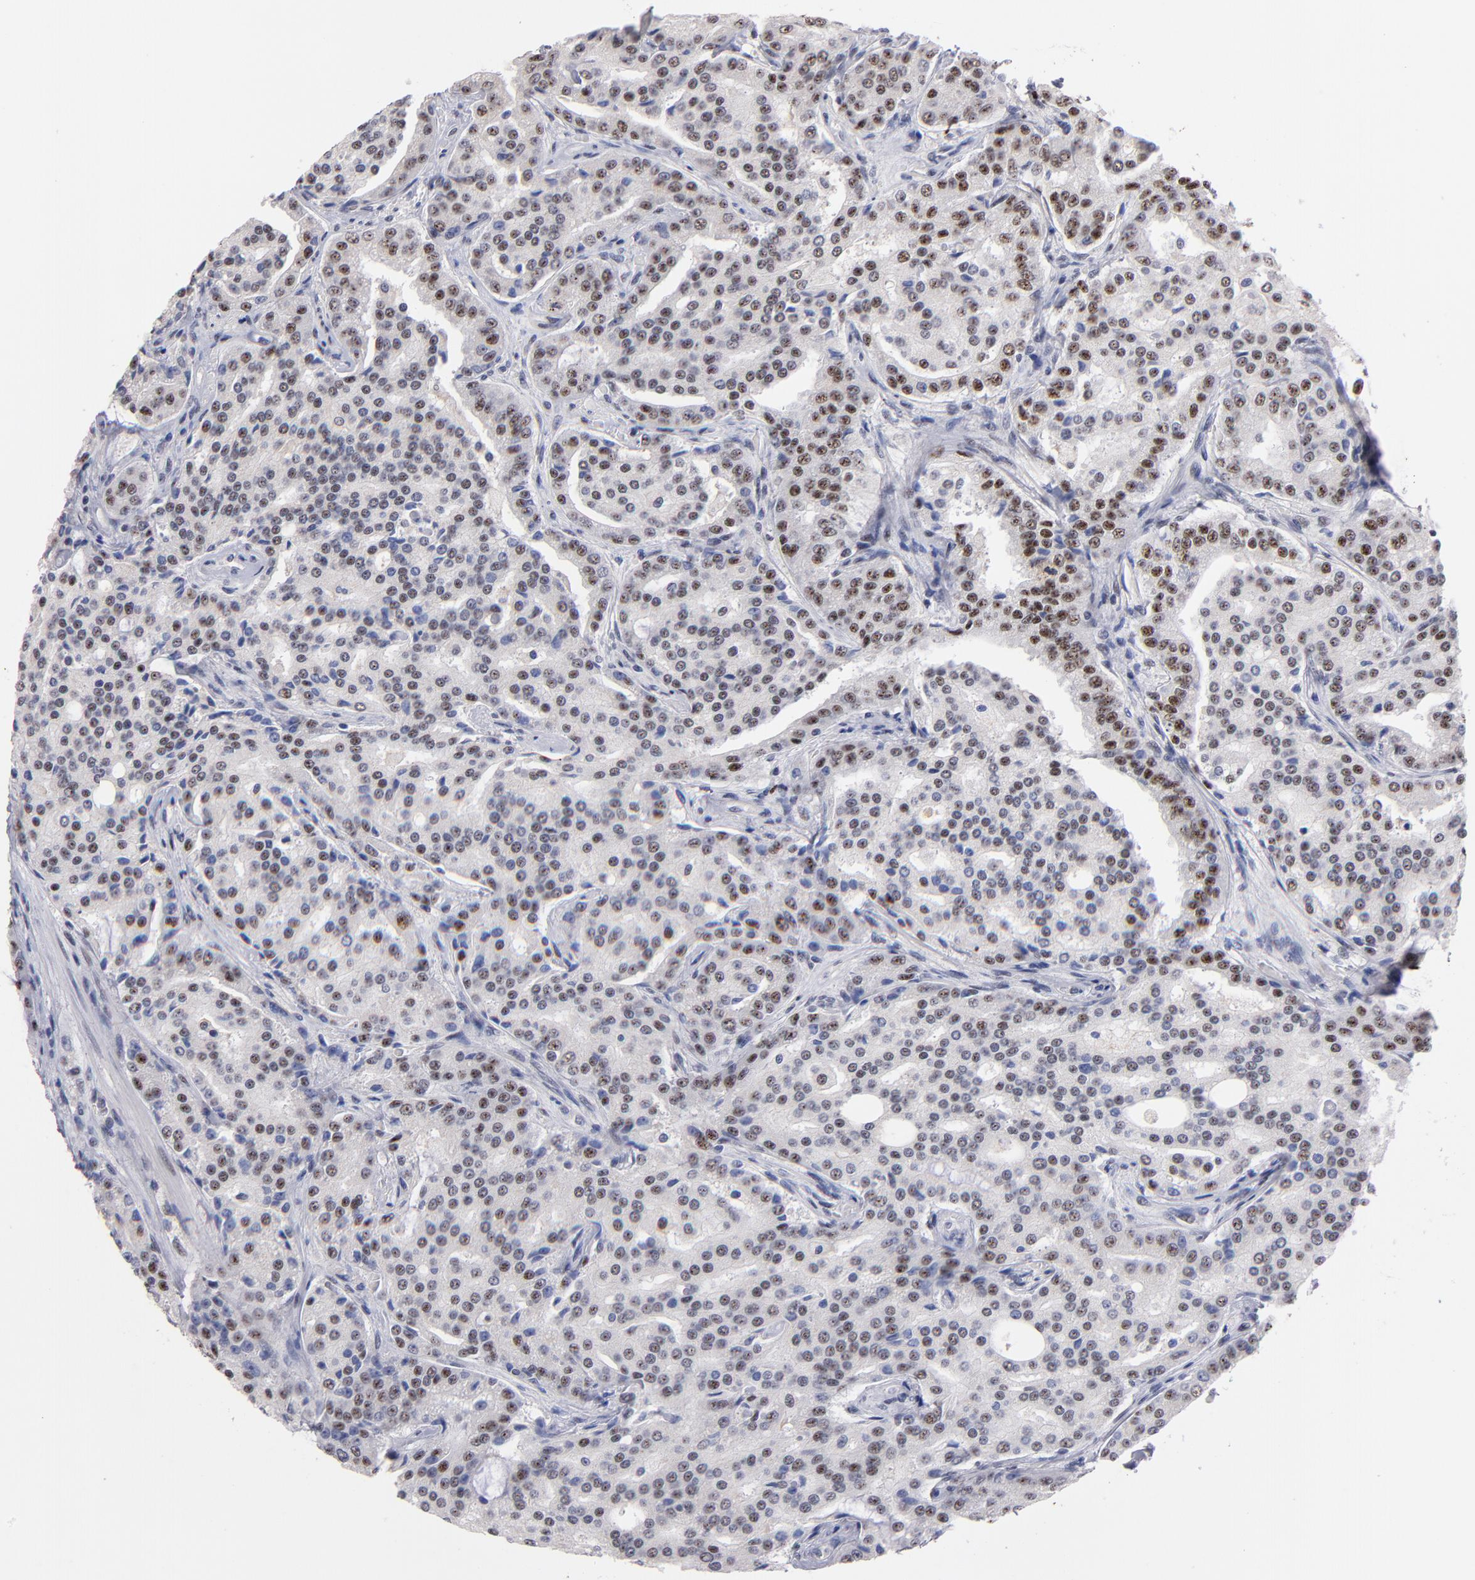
{"staining": {"intensity": "moderate", "quantity": "25%-75%", "location": "nuclear"}, "tissue": "prostate cancer", "cell_type": "Tumor cells", "image_type": "cancer", "snomed": [{"axis": "morphology", "description": "Adenocarcinoma, High grade"}, {"axis": "topography", "description": "Prostate"}], "caption": "Immunohistochemistry (DAB) staining of human prostate adenocarcinoma (high-grade) exhibits moderate nuclear protein staining in about 25%-75% of tumor cells.", "gene": "RAF1", "patient": {"sex": "male", "age": 72}}